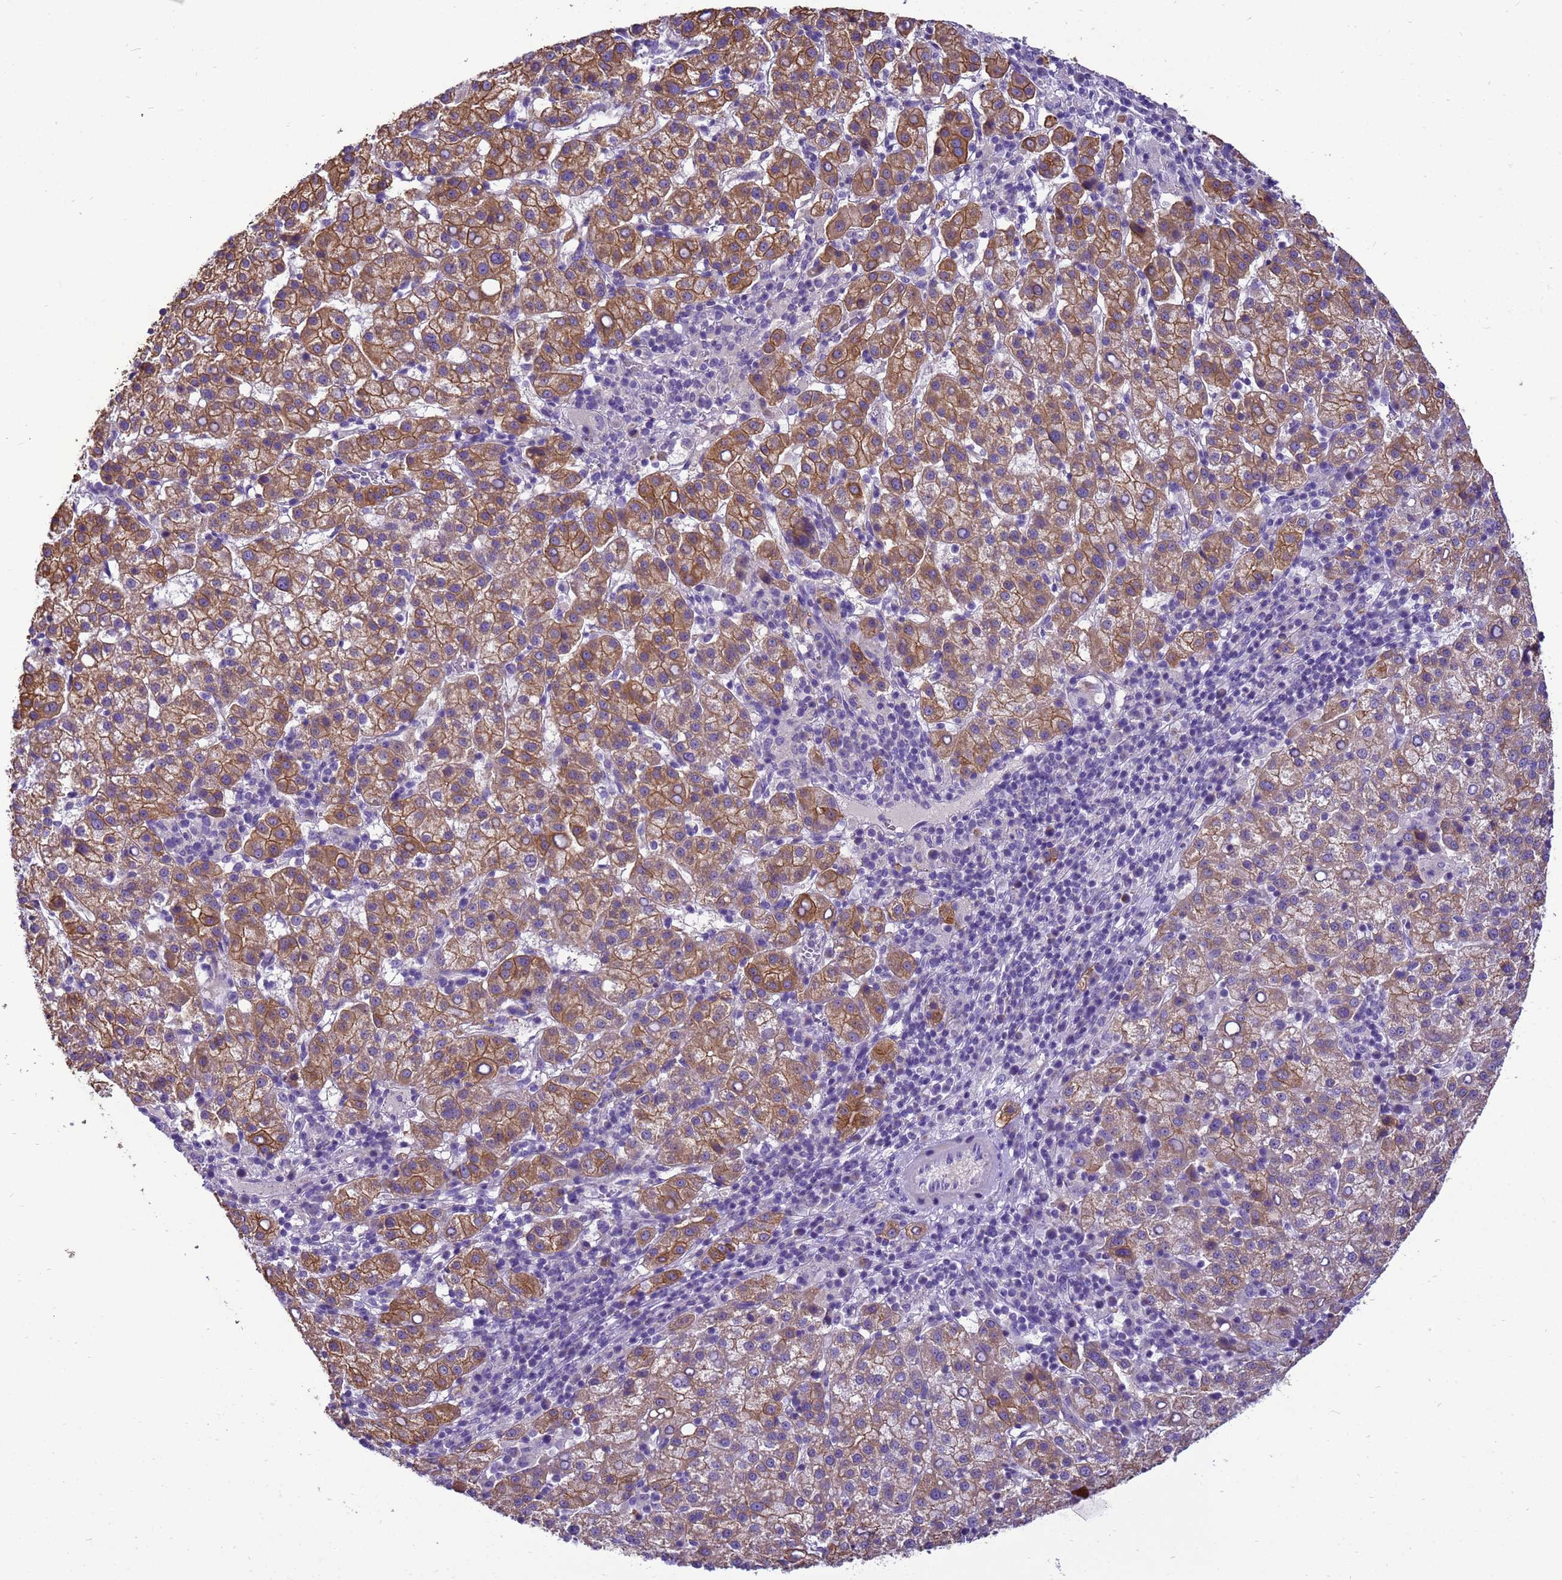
{"staining": {"intensity": "moderate", "quantity": ">75%", "location": "cytoplasmic/membranous"}, "tissue": "liver cancer", "cell_type": "Tumor cells", "image_type": "cancer", "snomed": [{"axis": "morphology", "description": "Carcinoma, Hepatocellular, NOS"}, {"axis": "topography", "description": "Liver"}], "caption": "Immunohistochemical staining of liver cancer (hepatocellular carcinoma) exhibits moderate cytoplasmic/membranous protein positivity in approximately >75% of tumor cells.", "gene": "PIEZO2", "patient": {"sex": "female", "age": 58}}